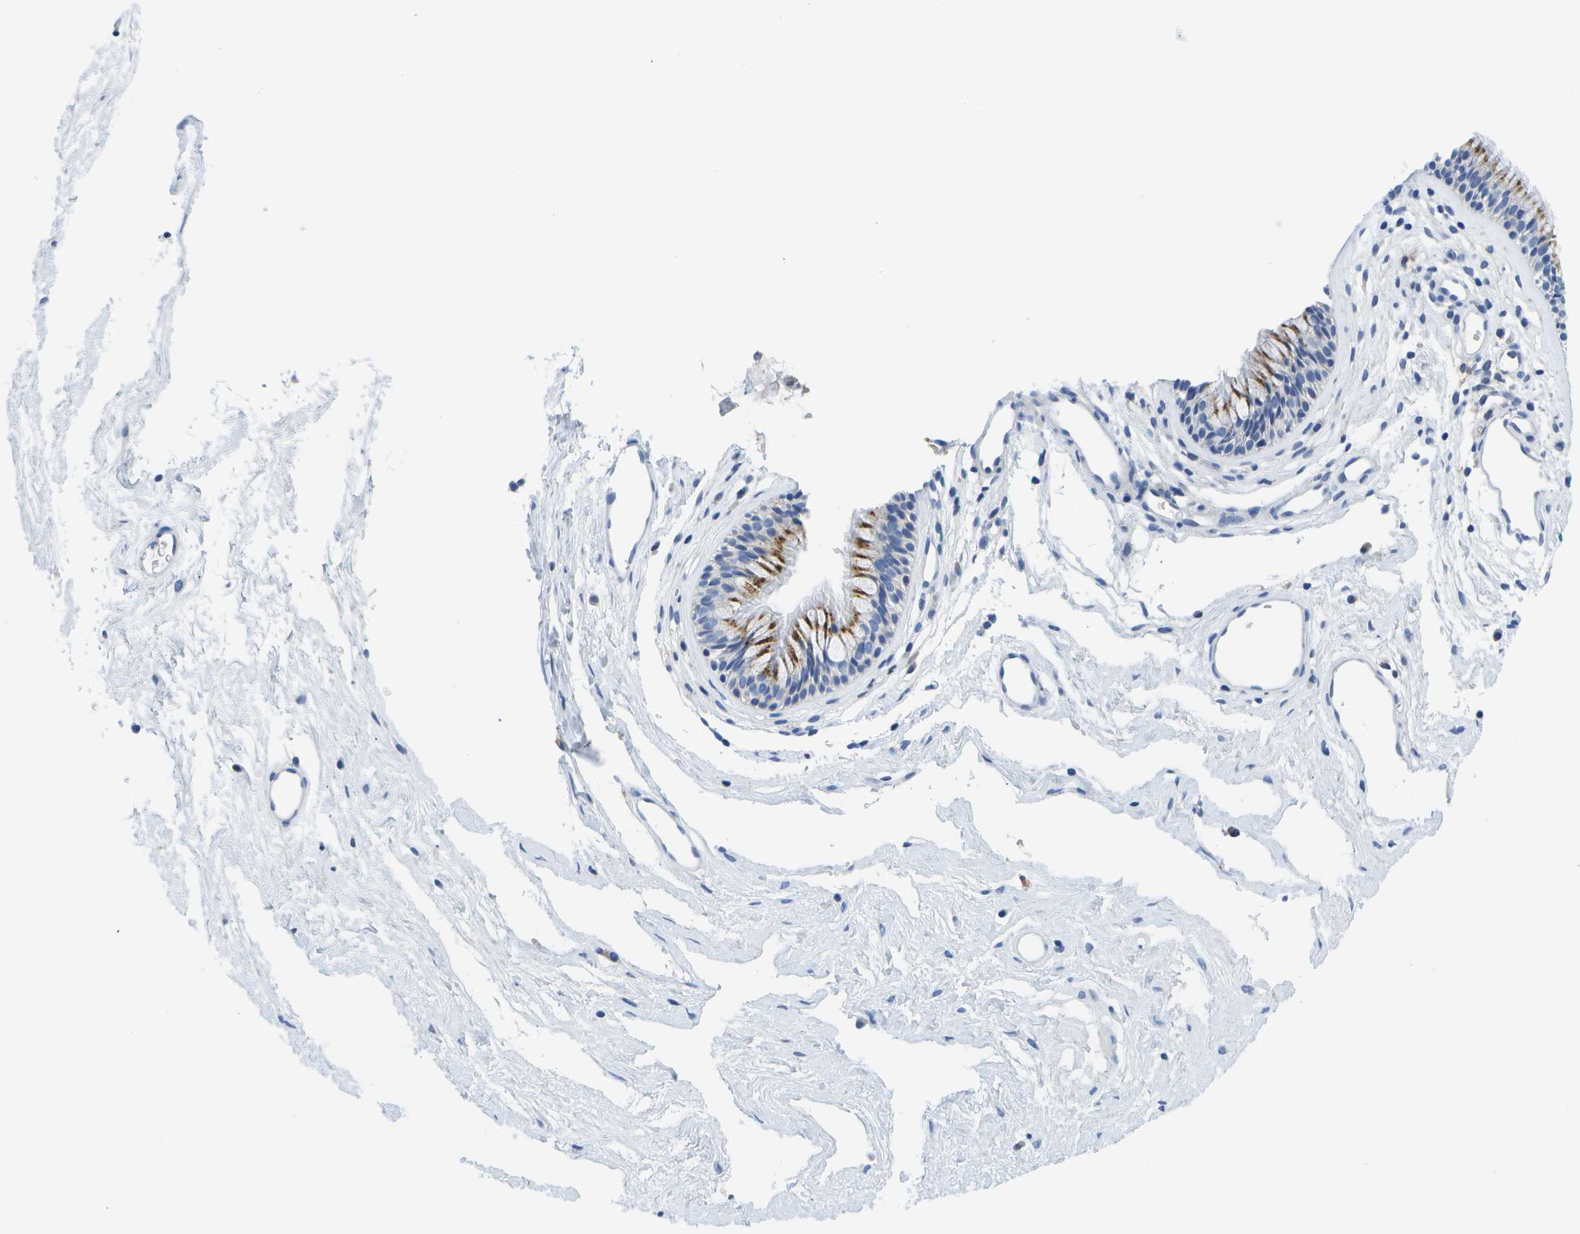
{"staining": {"intensity": "negative", "quantity": "none", "location": "none"}, "tissue": "nasopharynx", "cell_type": "Respiratory epithelial cells", "image_type": "normal", "snomed": [{"axis": "morphology", "description": "Normal tissue, NOS"}, {"axis": "morphology", "description": "Inflammation, NOS"}, {"axis": "topography", "description": "Nasopharynx"}], "caption": "Immunohistochemical staining of benign nasopharynx demonstrates no significant staining in respiratory epithelial cells.", "gene": "MS4A1", "patient": {"sex": "male", "age": 48}}